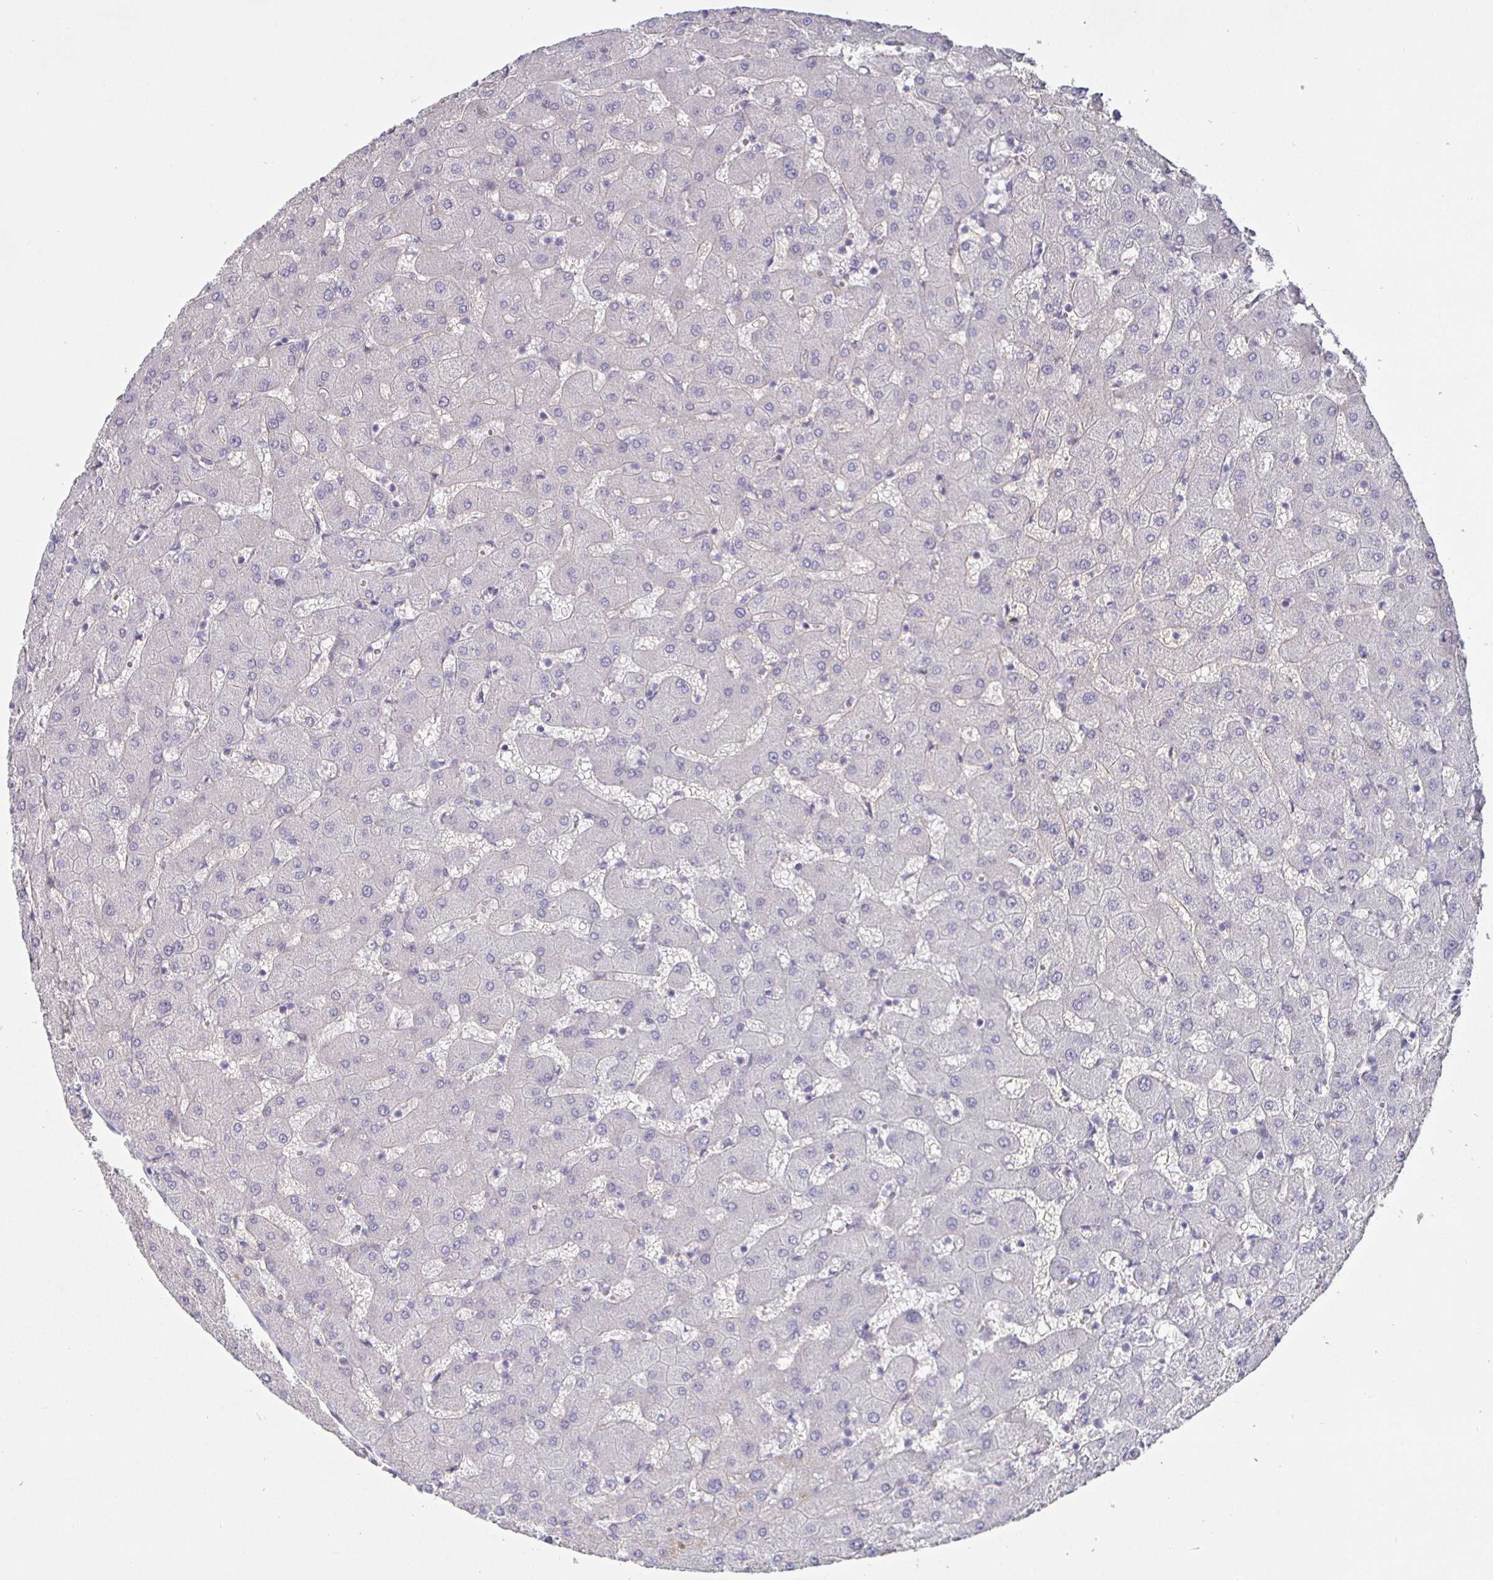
{"staining": {"intensity": "negative", "quantity": "none", "location": "none"}, "tissue": "liver", "cell_type": "Cholangiocytes", "image_type": "normal", "snomed": [{"axis": "morphology", "description": "Normal tissue, NOS"}, {"axis": "topography", "description": "Liver"}], "caption": "Photomicrograph shows no protein expression in cholangiocytes of unremarkable liver.", "gene": "ENPP1", "patient": {"sex": "female", "age": 63}}